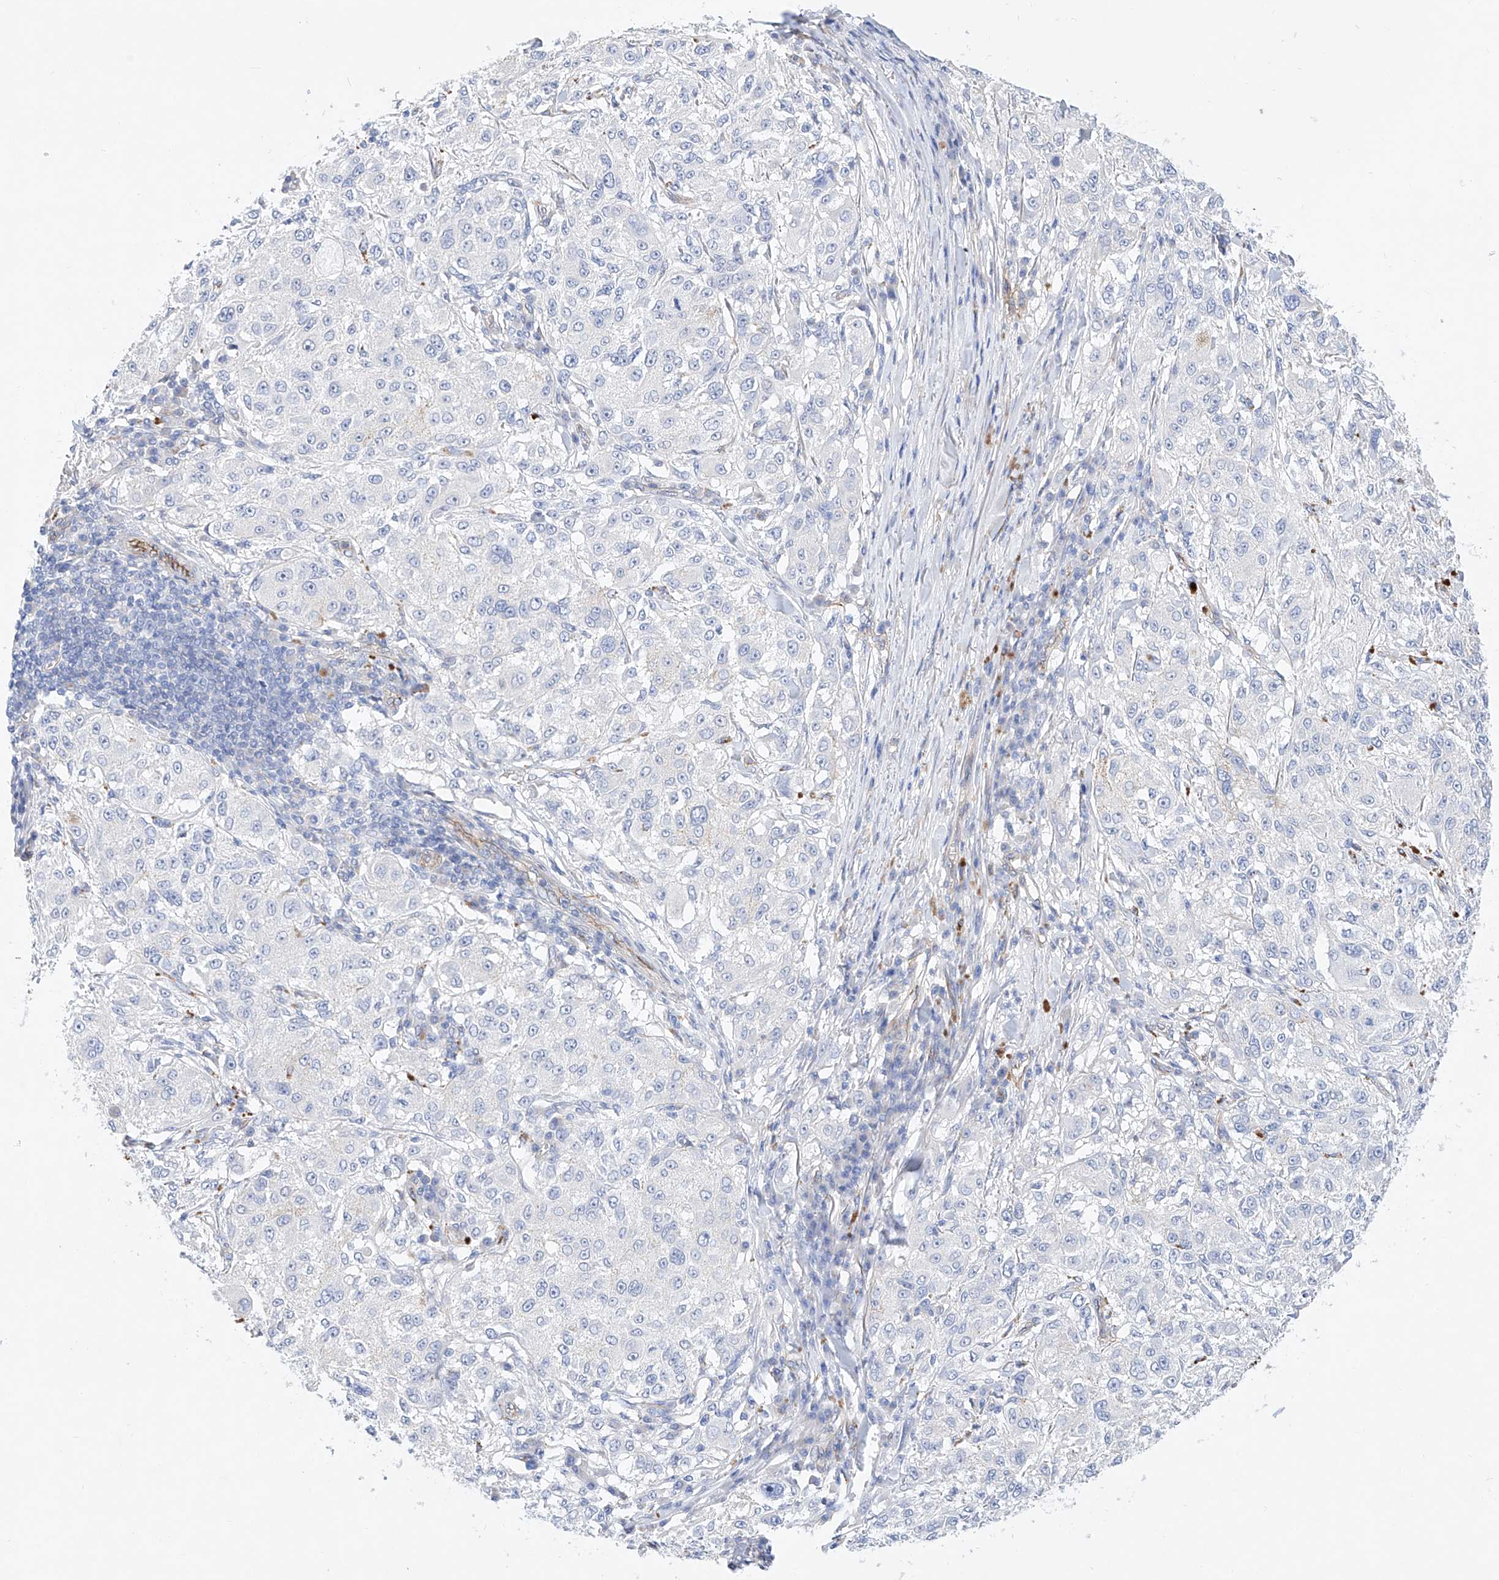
{"staining": {"intensity": "negative", "quantity": "none", "location": "none"}, "tissue": "melanoma", "cell_type": "Tumor cells", "image_type": "cancer", "snomed": [{"axis": "morphology", "description": "Necrosis, NOS"}, {"axis": "morphology", "description": "Malignant melanoma, NOS"}, {"axis": "topography", "description": "Skin"}], "caption": "Immunohistochemical staining of melanoma exhibits no significant positivity in tumor cells. (Stains: DAB (3,3'-diaminobenzidine) IHC with hematoxylin counter stain, Microscopy: brightfield microscopy at high magnification).", "gene": "SBSPON", "patient": {"sex": "female", "age": 87}}